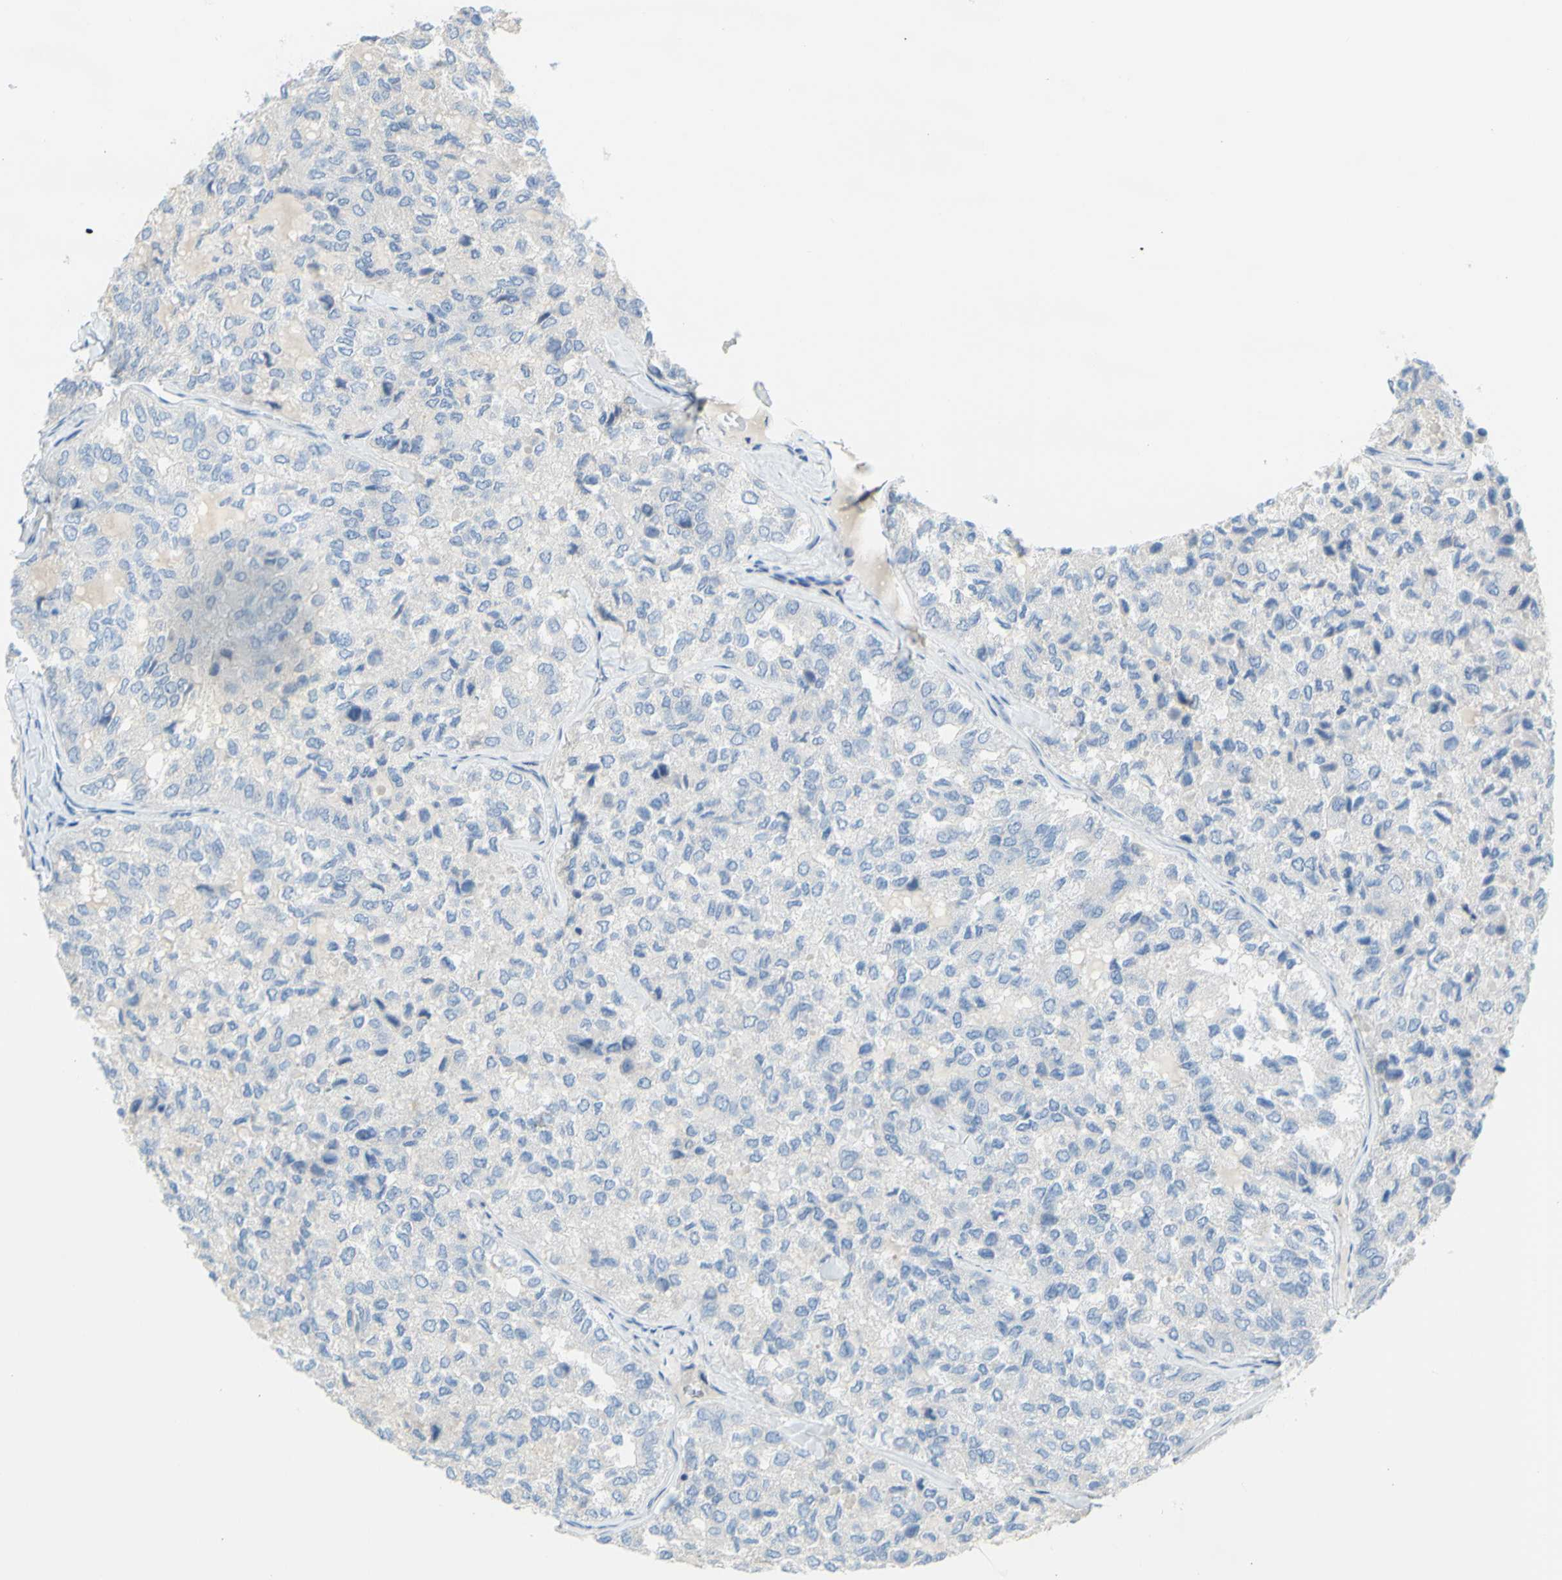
{"staining": {"intensity": "negative", "quantity": "none", "location": "none"}, "tissue": "thyroid cancer", "cell_type": "Tumor cells", "image_type": "cancer", "snomed": [{"axis": "morphology", "description": "Follicular adenoma carcinoma, NOS"}, {"axis": "topography", "description": "Thyroid gland"}], "caption": "DAB immunohistochemical staining of follicular adenoma carcinoma (thyroid) reveals no significant staining in tumor cells.", "gene": "SLC1A2", "patient": {"sex": "male", "age": 75}}